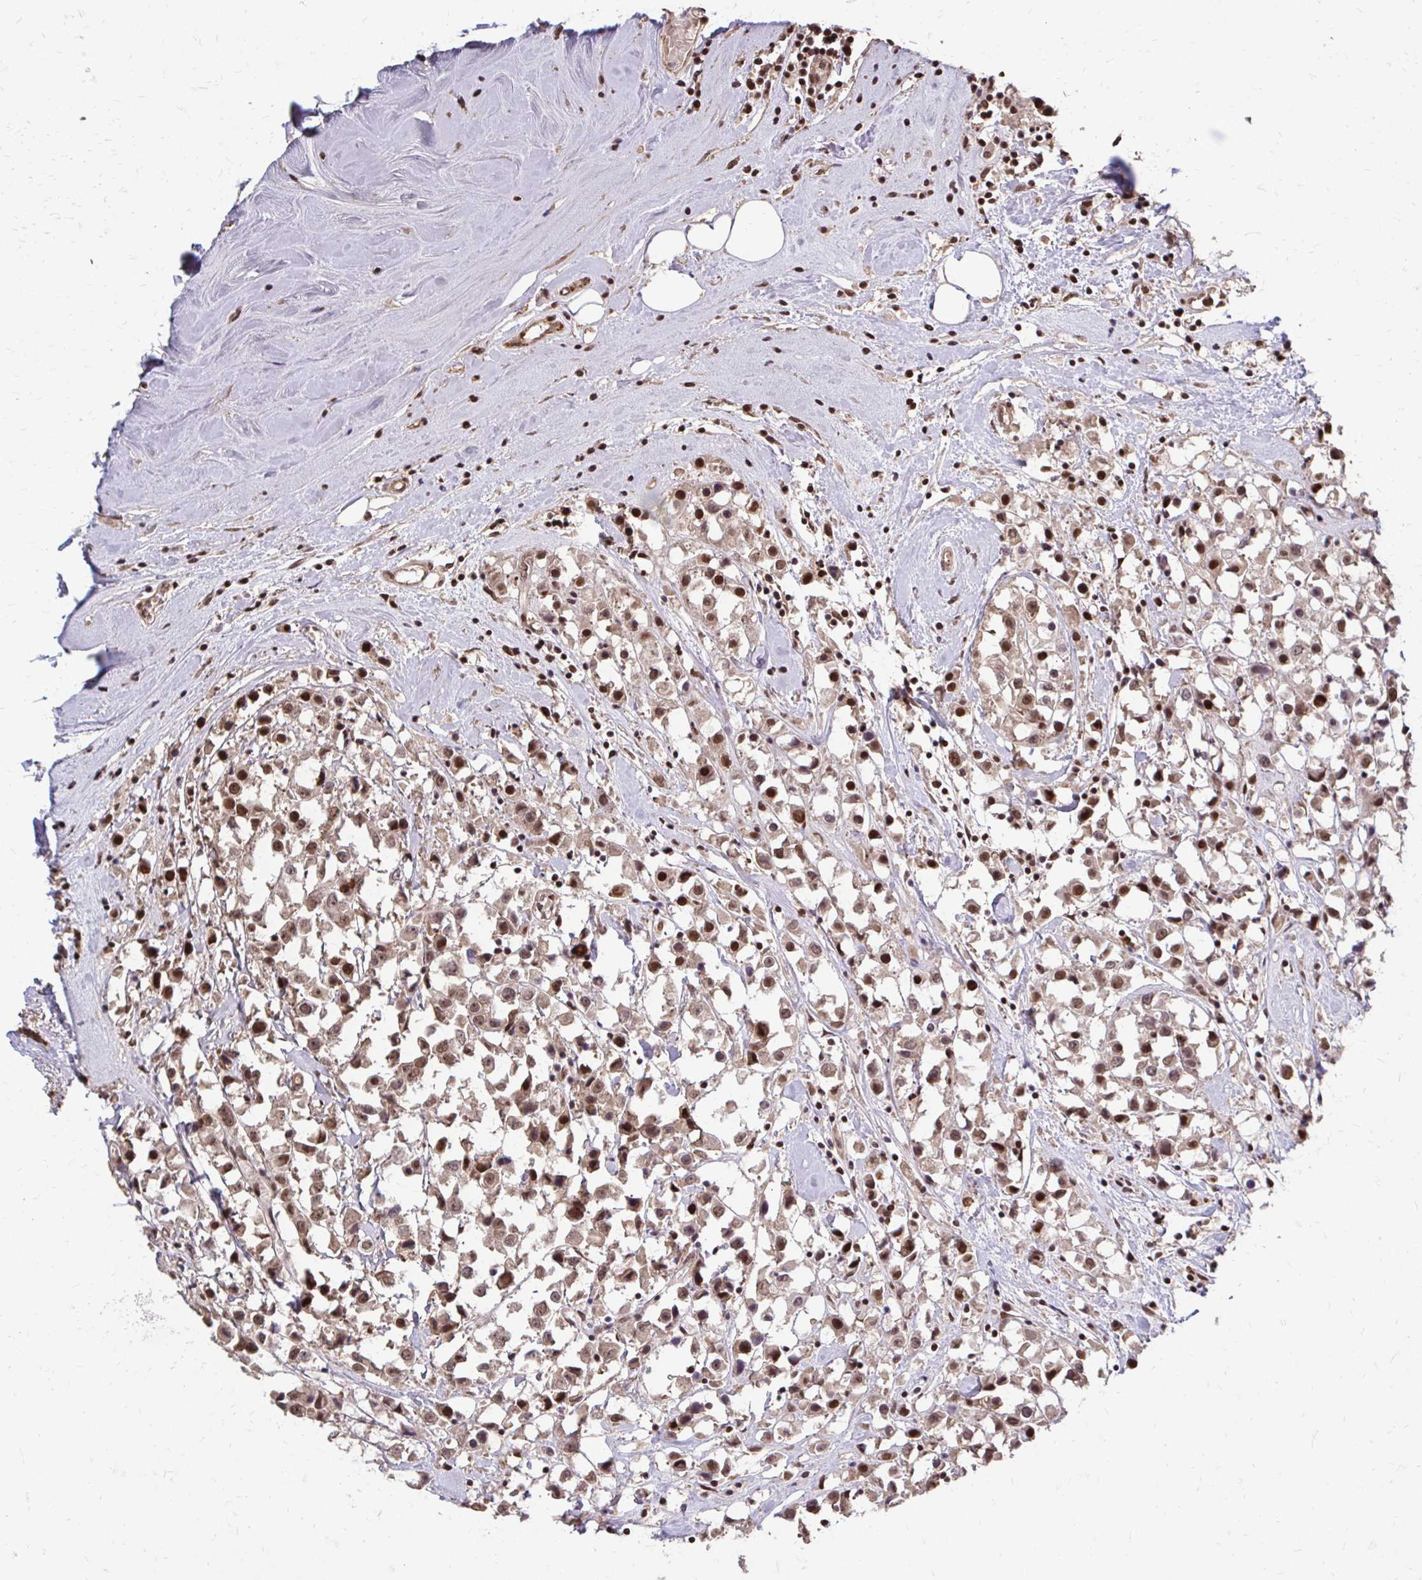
{"staining": {"intensity": "moderate", "quantity": ">75%", "location": "nuclear"}, "tissue": "breast cancer", "cell_type": "Tumor cells", "image_type": "cancer", "snomed": [{"axis": "morphology", "description": "Duct carcinoma"}, {"axis": "topography", "description": "Breast"}], "caption": "Brown immunohistochemical staining in invasive ductal carcinoma (breast) demonstrates moderate nuclear expression in about >75% of tumor cells.", "gene": "SS18", "patient": {"sex": "female", "age": 61}}